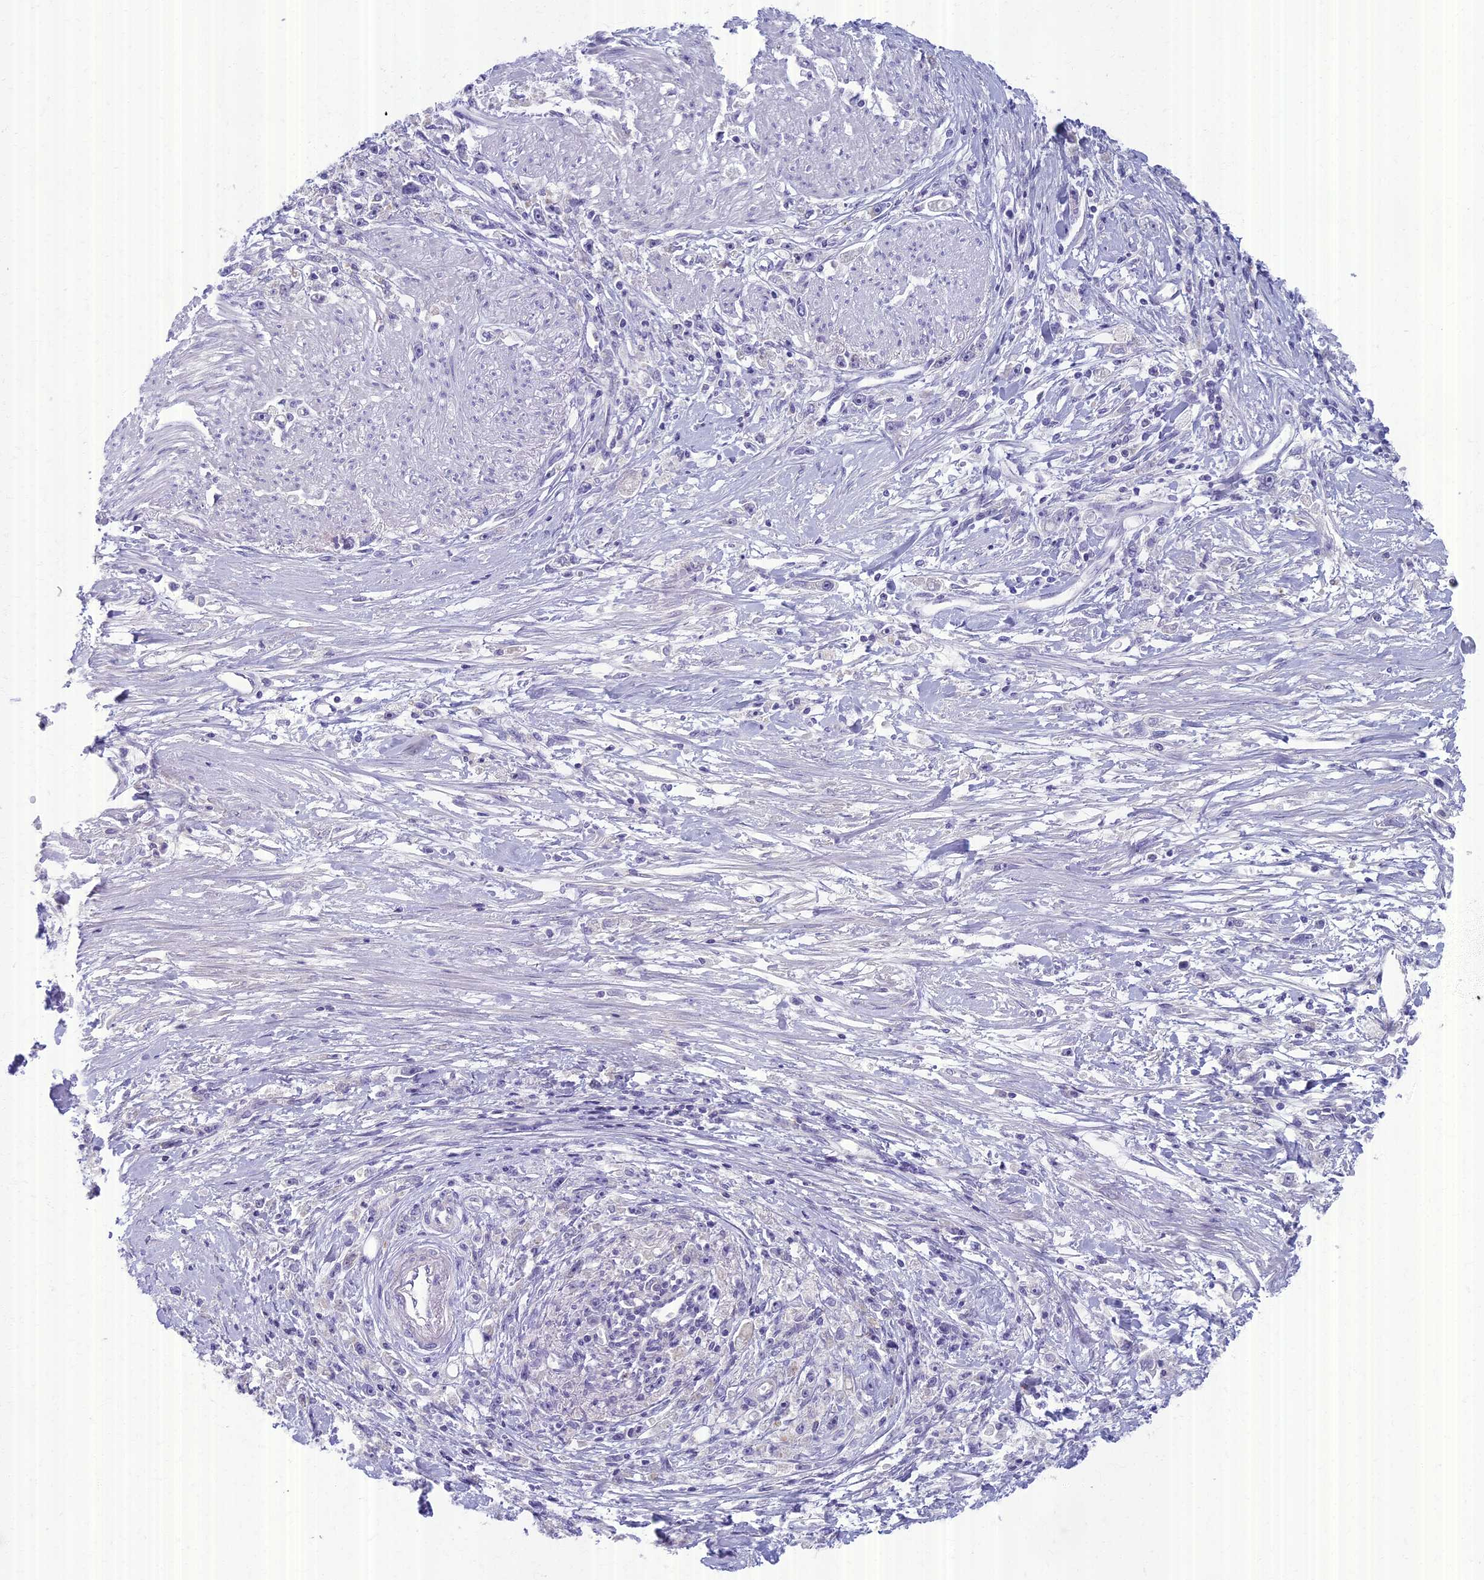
{"staining": {"intensity": "negative", "quantity": "none", "location": "none"}, "tissue": "stomach cancer", "cell_type": "Tumor cells", "image_type": "cancer", "snomed": [{"axis": "morphology", "description": "Adenocarcinoma, NOS"}, {"axis": "topography", "description": "Stomach"}], "caption": "Micrograph shows no protein staining in tumor cells of stomach cancer tissue.", "gene": "AP4E1", "patient": {"sex": "female", "age": 59}}